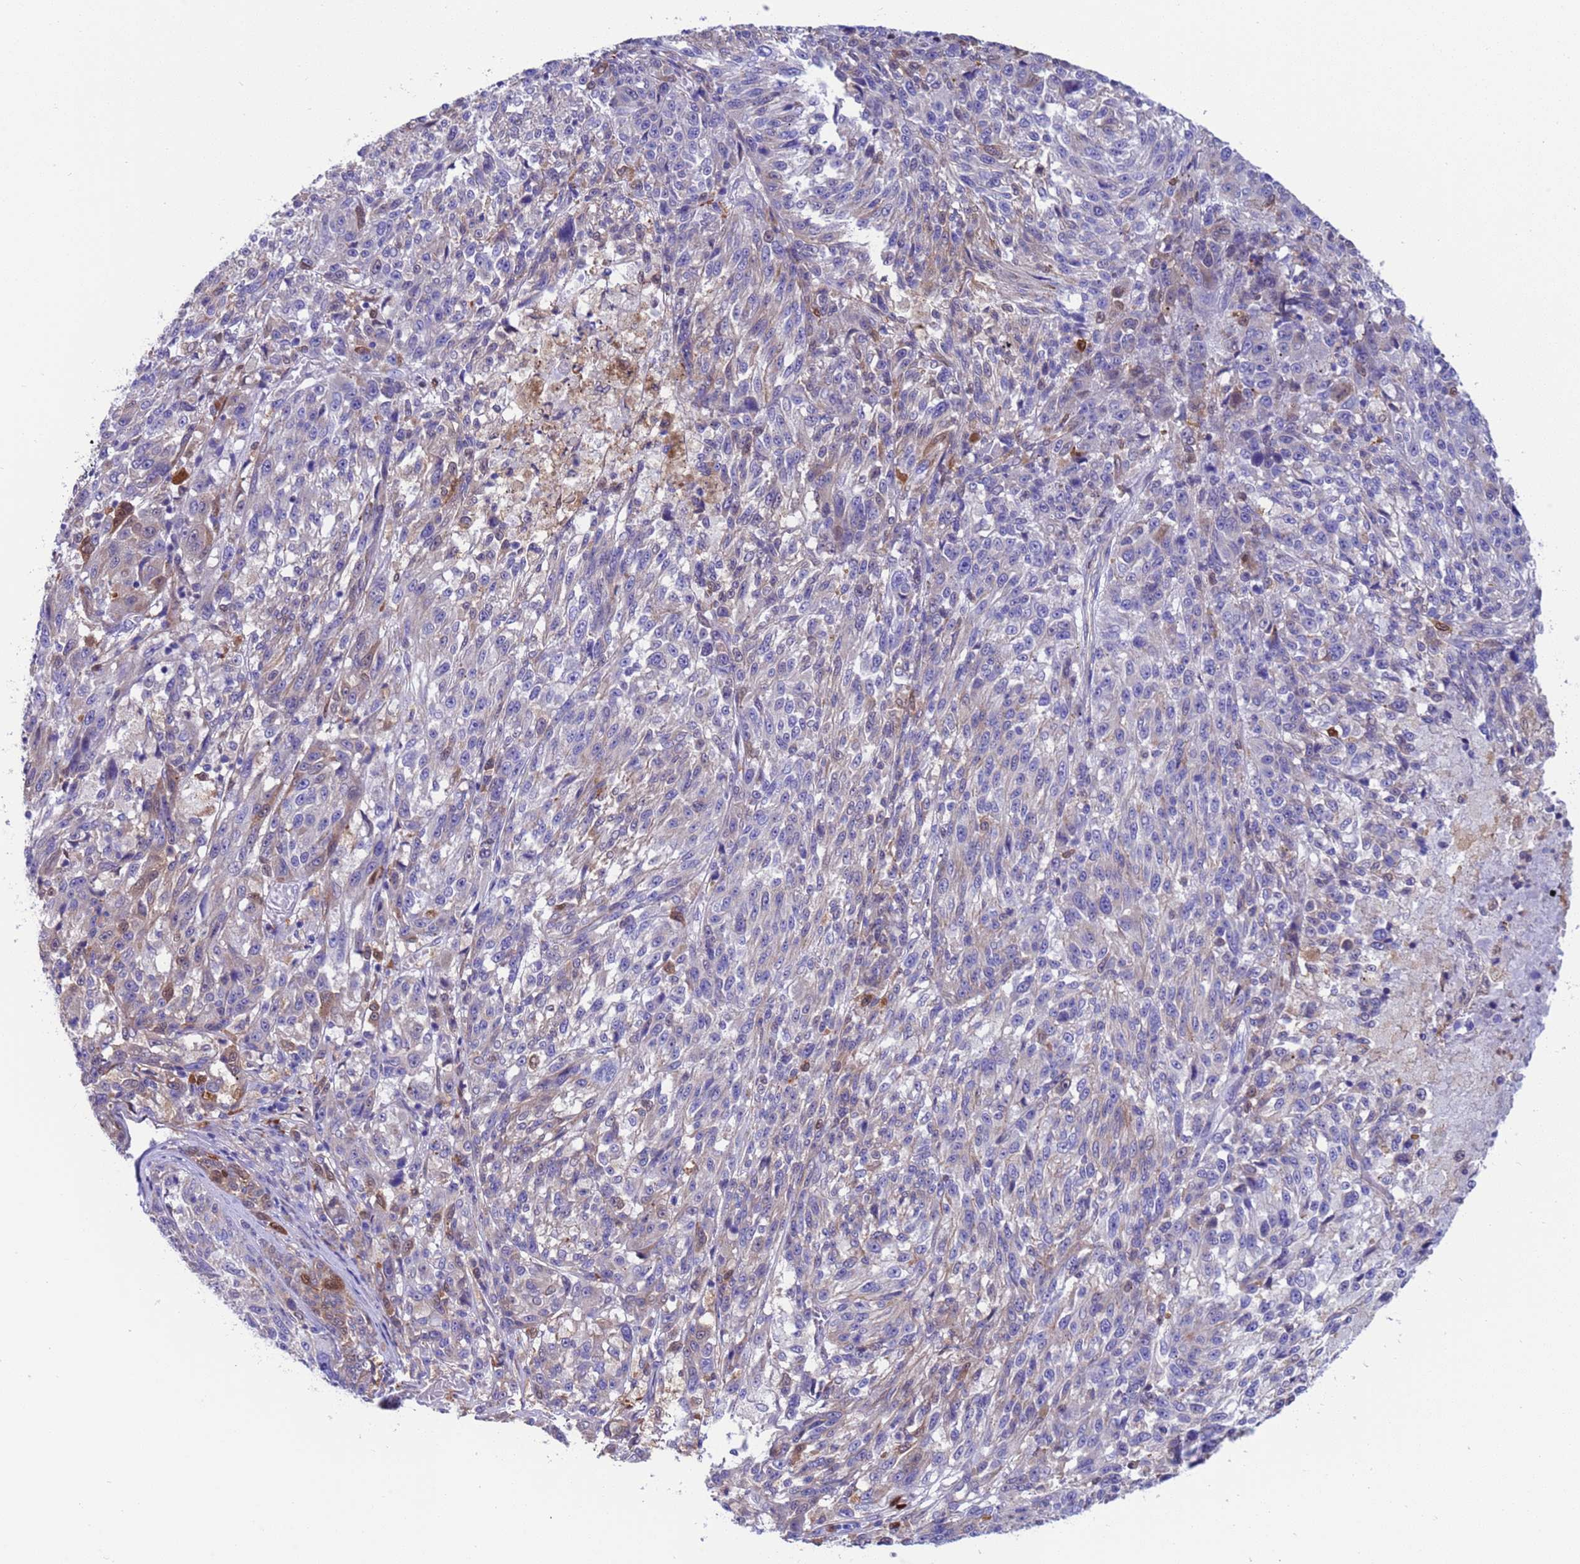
{"staining": {"intensity": "weak", "quantity": "<25%", "location": "cytoplasmic/membranous"}, "tissue": "melanoma", "cell_type": "Tumor cells", "image_type": "cancer", "snomed": [{"axis": "morphology", "description": "Malignant melanoma, NOS"}, {"axis": "topography", "description": "Skin"}], "caption": "Tumor cells show no significant protein expression in malignant melanoma.", "gene": "C6orf47", "patient": {"sex": "male", "age": 53}}